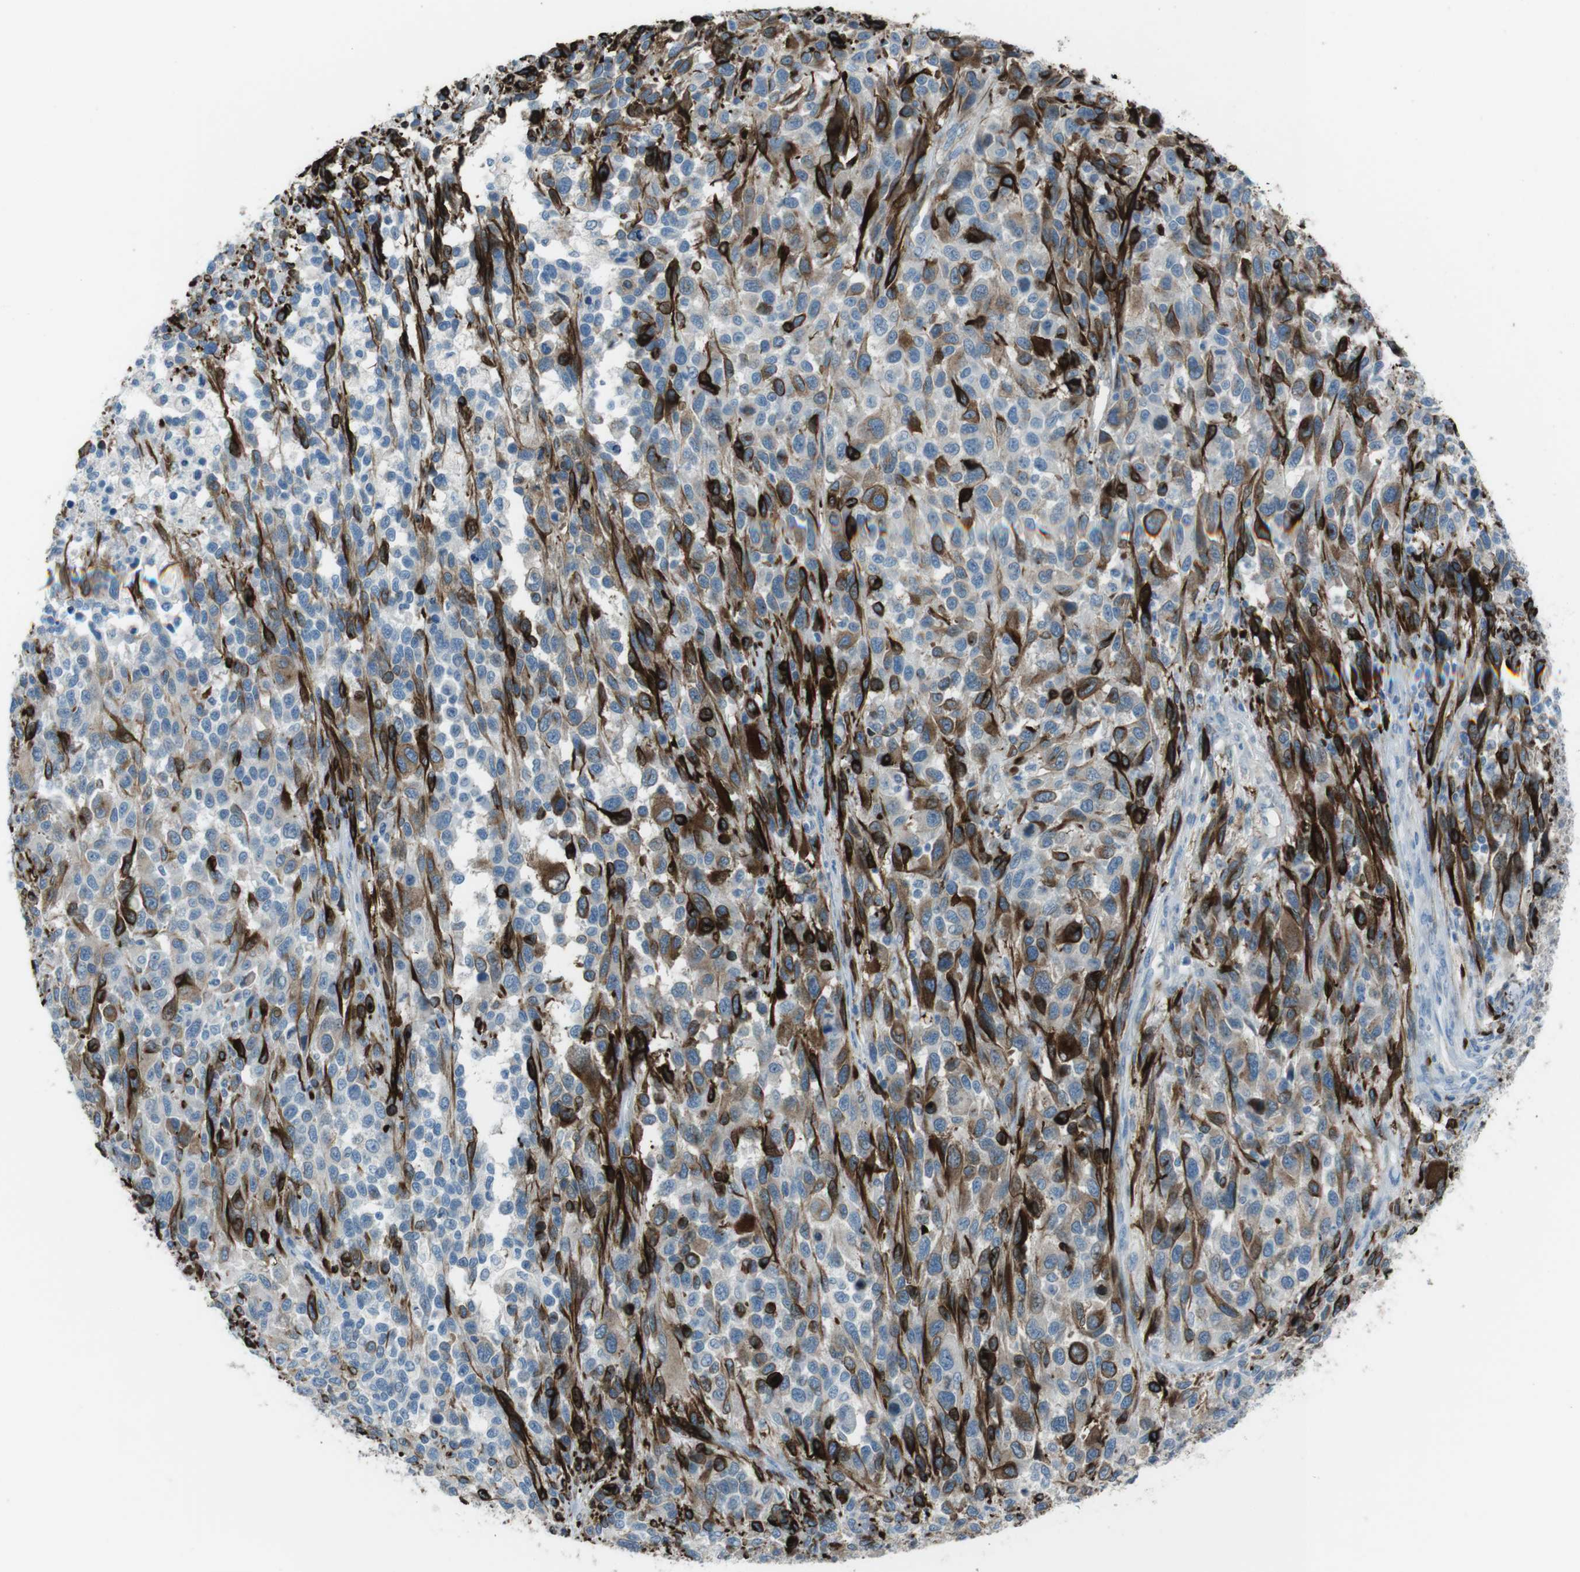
{"staining": {"intensity": "strong", "quantity": "25%-75%", "location": "cytoplasmic/membranous"}, "tissue": "melanoma", "cell_type": "Tumor cells", "image_type": "cancer", "snomed": [{"axis": "morphology", "description": "Malignant melanoma, Metastatic site"}, {"axis": "topography", "description": "Lymph node"}], "caption": "This micrograph demonstrates immunohistochemistry (IHC) staining of malignant melanoma (metastatic site), with high strong cytoplasmic/membranous staining in about 25%-75% of tumor cells.", "gene": "TUBB2A", "patient": {"sex": "male", "age": 61}}